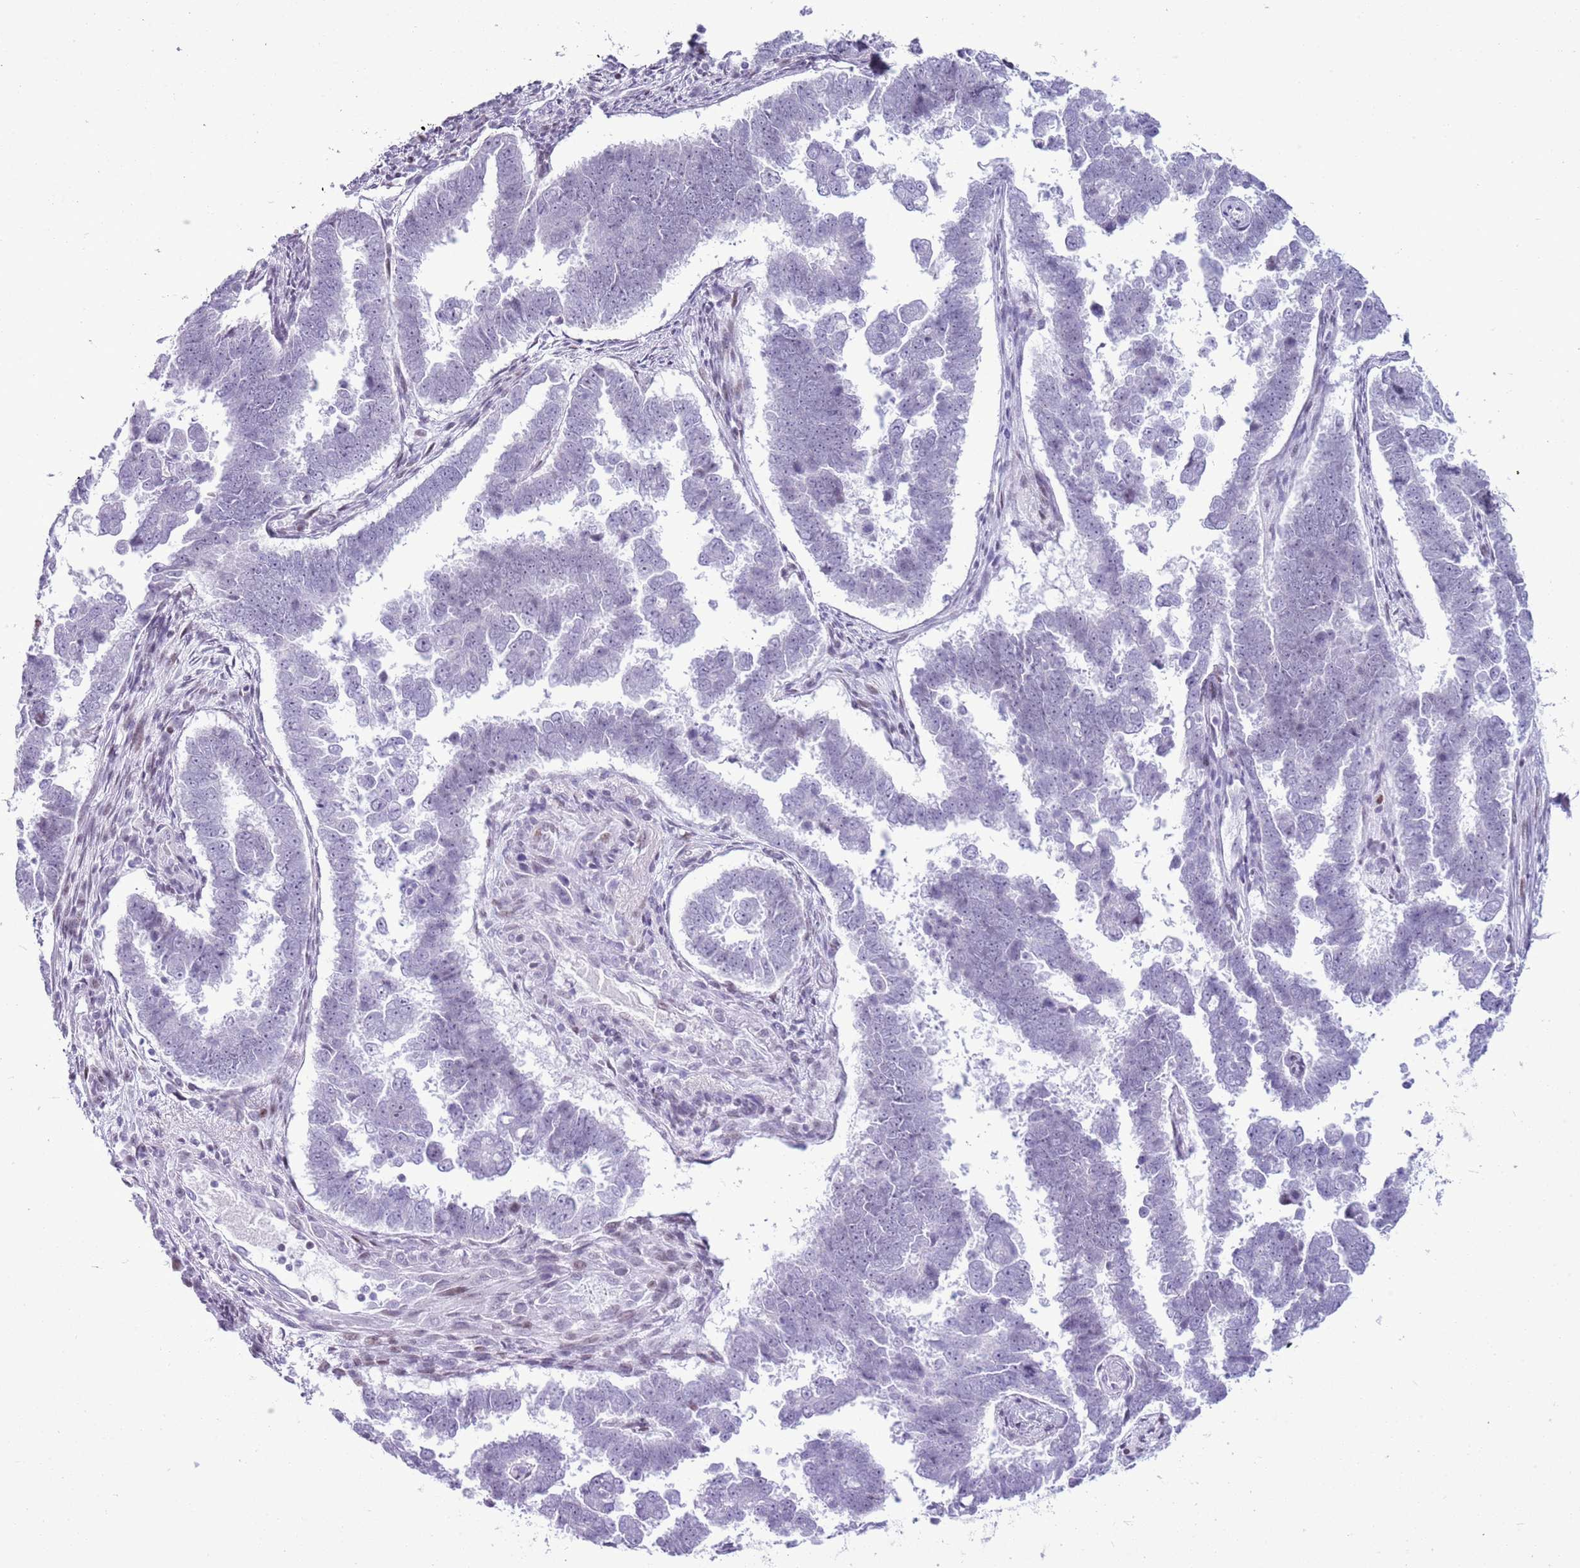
{"staining": {"intensity": "negative", "quantity": "none", "location": "none"}, "tissue": "endometrial cancer", "cell_type": "Tumor cells", "image_type": "cancer", "snomed": [{"axis": "morphology", "description": "Adenocarcinoma, NOS"}, {"axis": "topography", "description": "Endometrium"}], "caption": "Tumor cells are negative for brown protein staining in endometrial adenocarcinoma.", "gene": "ASIP", "patient": {"sex": "female", "age": 75}}